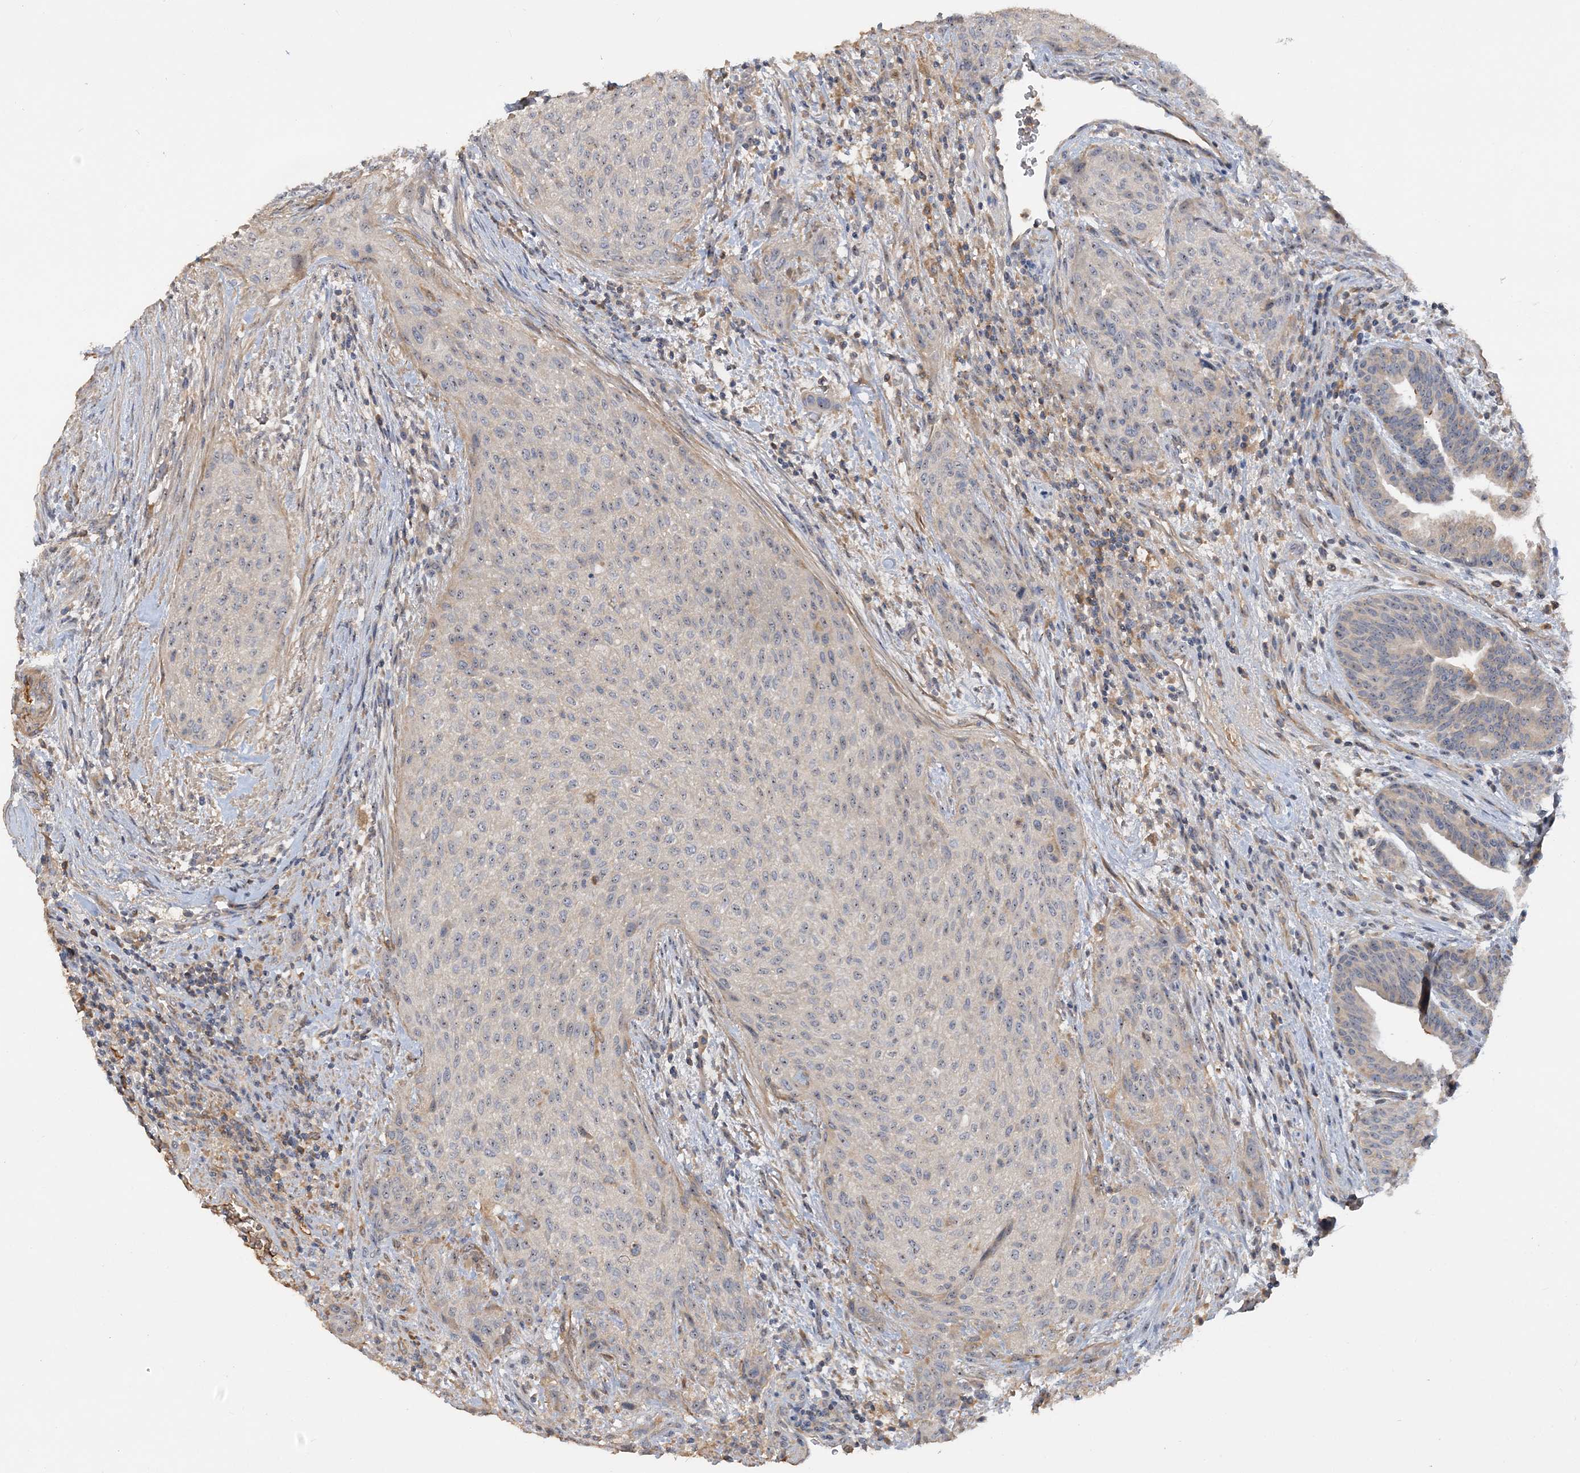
{"staining": {"intensity": "weak", "quantity": "<25%", "location": "cytoplasmic/membranous,nuclear"}, "tissue": "urothelial cancer", "cell_type": "Tumor cells", "image_type": "cancer", "snomed": [{"axis": "morphology", "description": "Urothelial carcinoma, High grade"}, {"axis": "topography", "description": "Urinary bladder"}], "caption": "Tumor cells show no significant protein positivity in high-grade urothelial carcinoma.", "gene": "GRINA", "patient": {"sex": "male", "age": 35}}